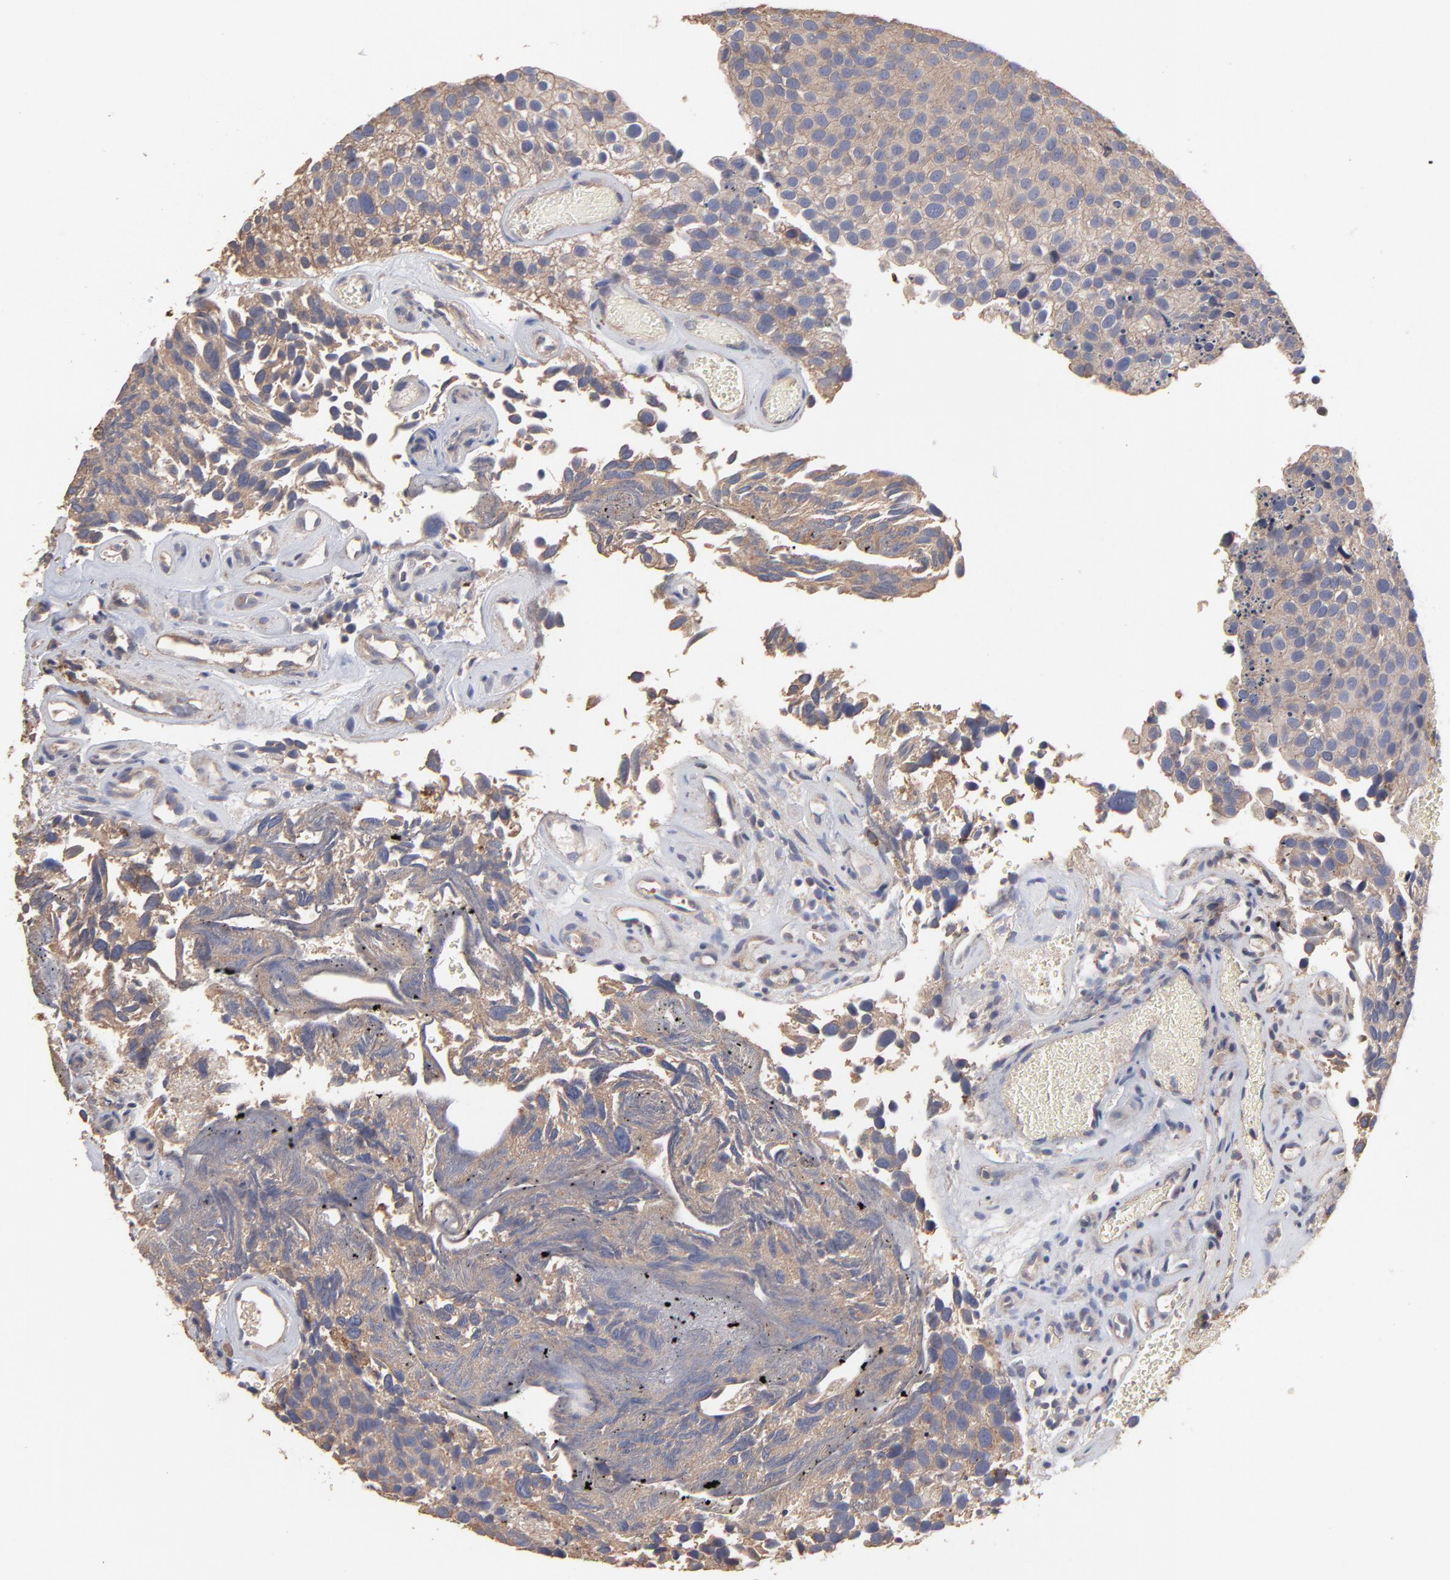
{"staining": {"intensity": "moderate", "quantity": ">75%", "location": "cytoplasmic/membranous"}, "tissue": "urothelial cancer", "cell_type": "Tumor cells", "image_type": "cancer", "snomed": [{"axis": "morphology", "description": "Urothelial carcinoma, High grade"}, {"axis": "topography", "description": "Urinary bladder"}], "caption": "Brown immunohistochemical staining in human urothelial cancer shows moderate cytoplasmic/membranous positivity in approximately >75% of tumor cells. (IHC, brightfield microscopy, high magnification).", "gene": "TANGO2", "patient": {"sex": "male", "age": 72}}